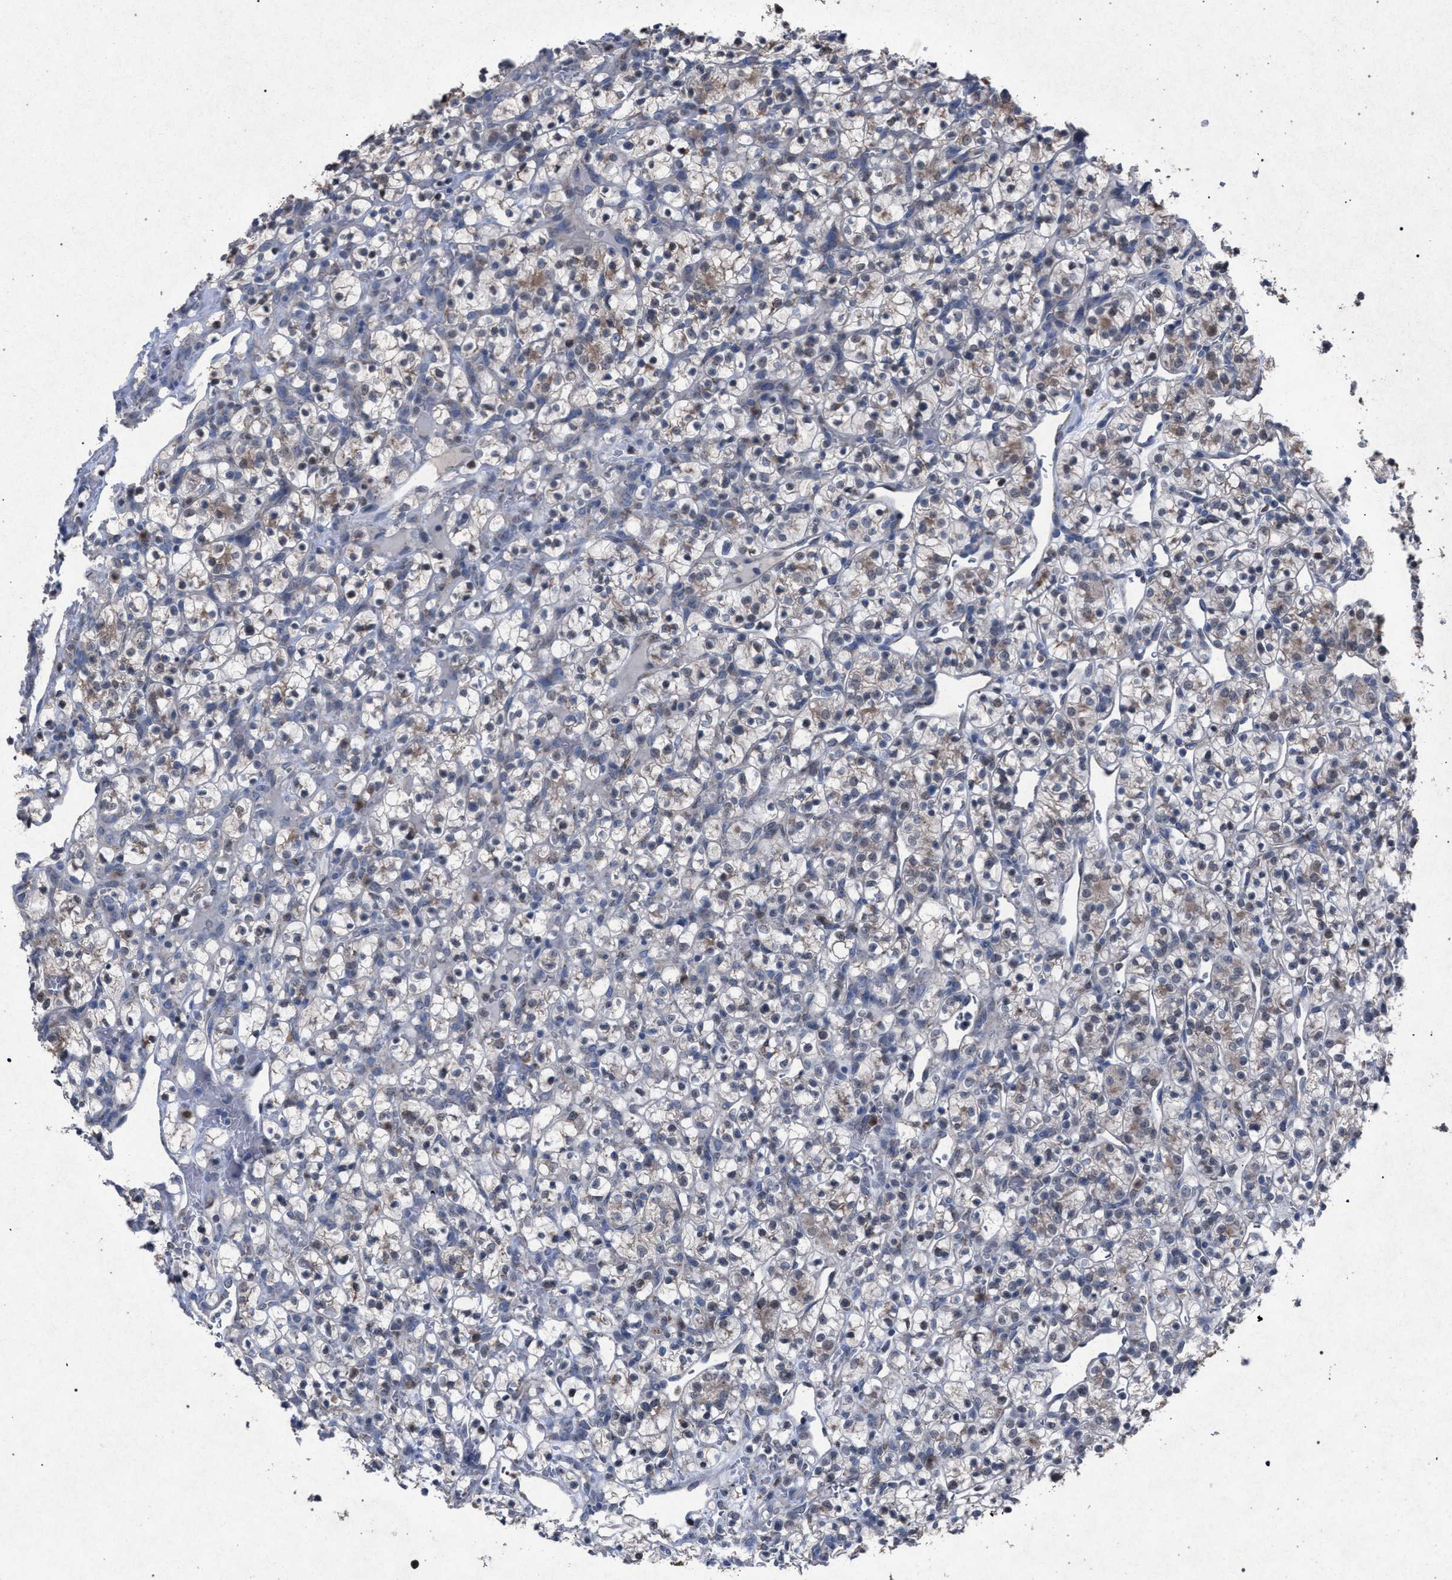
{"staining": {"intensity": "weak", "quantity": "25%-75%", "location": "cytoplasmic/membranous"}, "tissue": "renal cancer", "cell_type": "Tumor cells", "image_type": "cancer", "snomed": [{"axis": "morphology", "description": "Adenocarcinoma, NOS"}, {"axis": "topography", "description": "Kidney"}], "caption": "Renal cancer tissue displays weak cytoplasmic/membranous staining in about 25%-75% of tumor cells (brown staining indicates protein expression, while blue staining denotes nuclei).", "gene": "HSD17B4", "patient": {"sex": "female", "age": 57}}